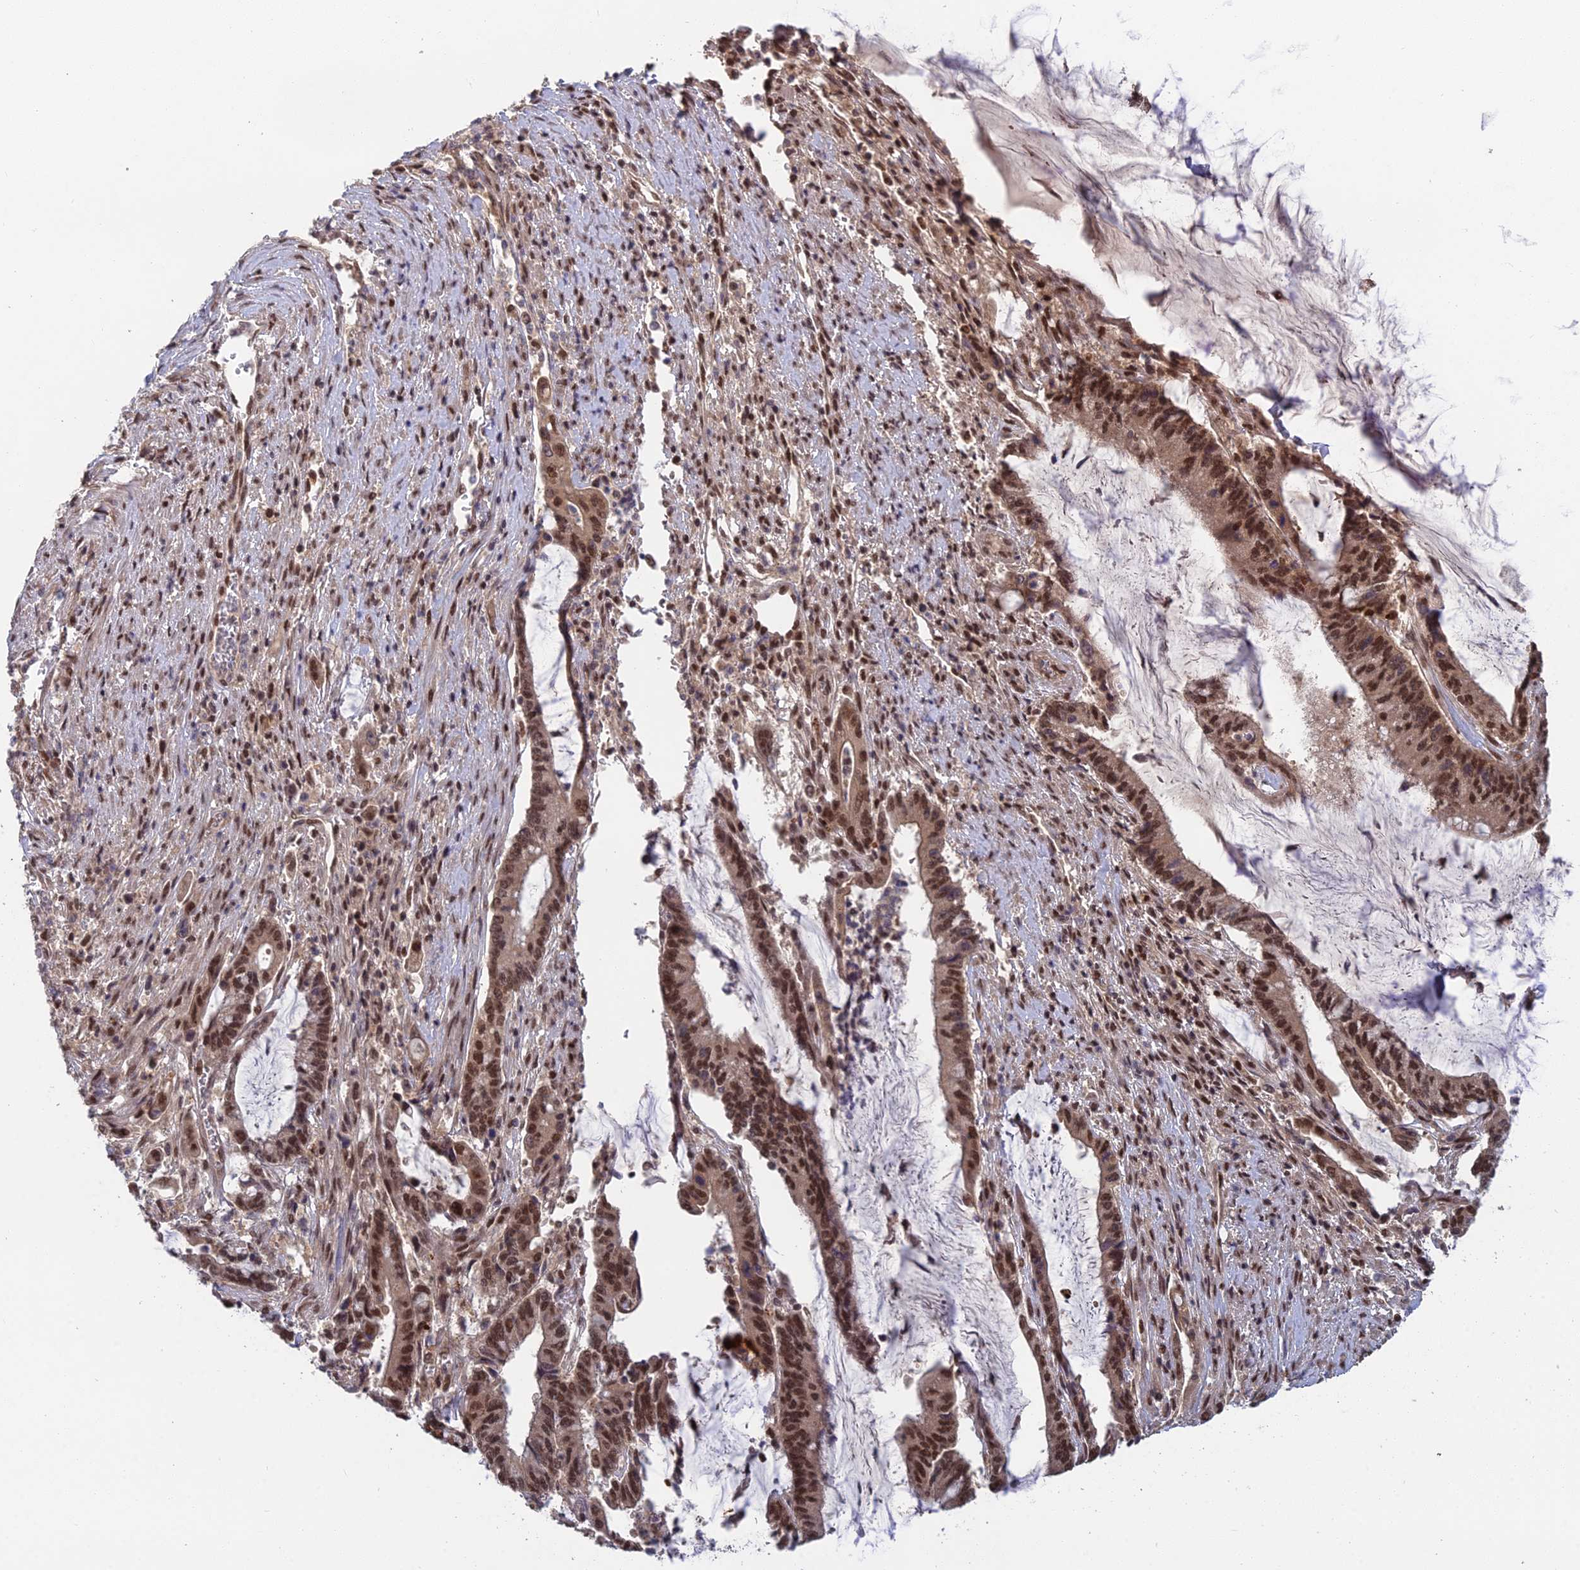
{"staining": {"intensity": "moderate", "quantity": ">75%", "location": "nuclear"}, "tissue": "pancreatic cancer", "cell_type": "Tumor cells", "image_type": "cancer", "snomed": [{"axis": "morphology", "description": "Adenocarcinoma, NOS"}, {"axis": "topography", "description": "Pancreas"}], "caption": "This is an image of IHC staining of adenocarcinoma (pancreatic), which shows moderate staining in the nuclear of tumor cells.", "gene": "RANBP3", "patient": {"sex": "female", "age": 50}}